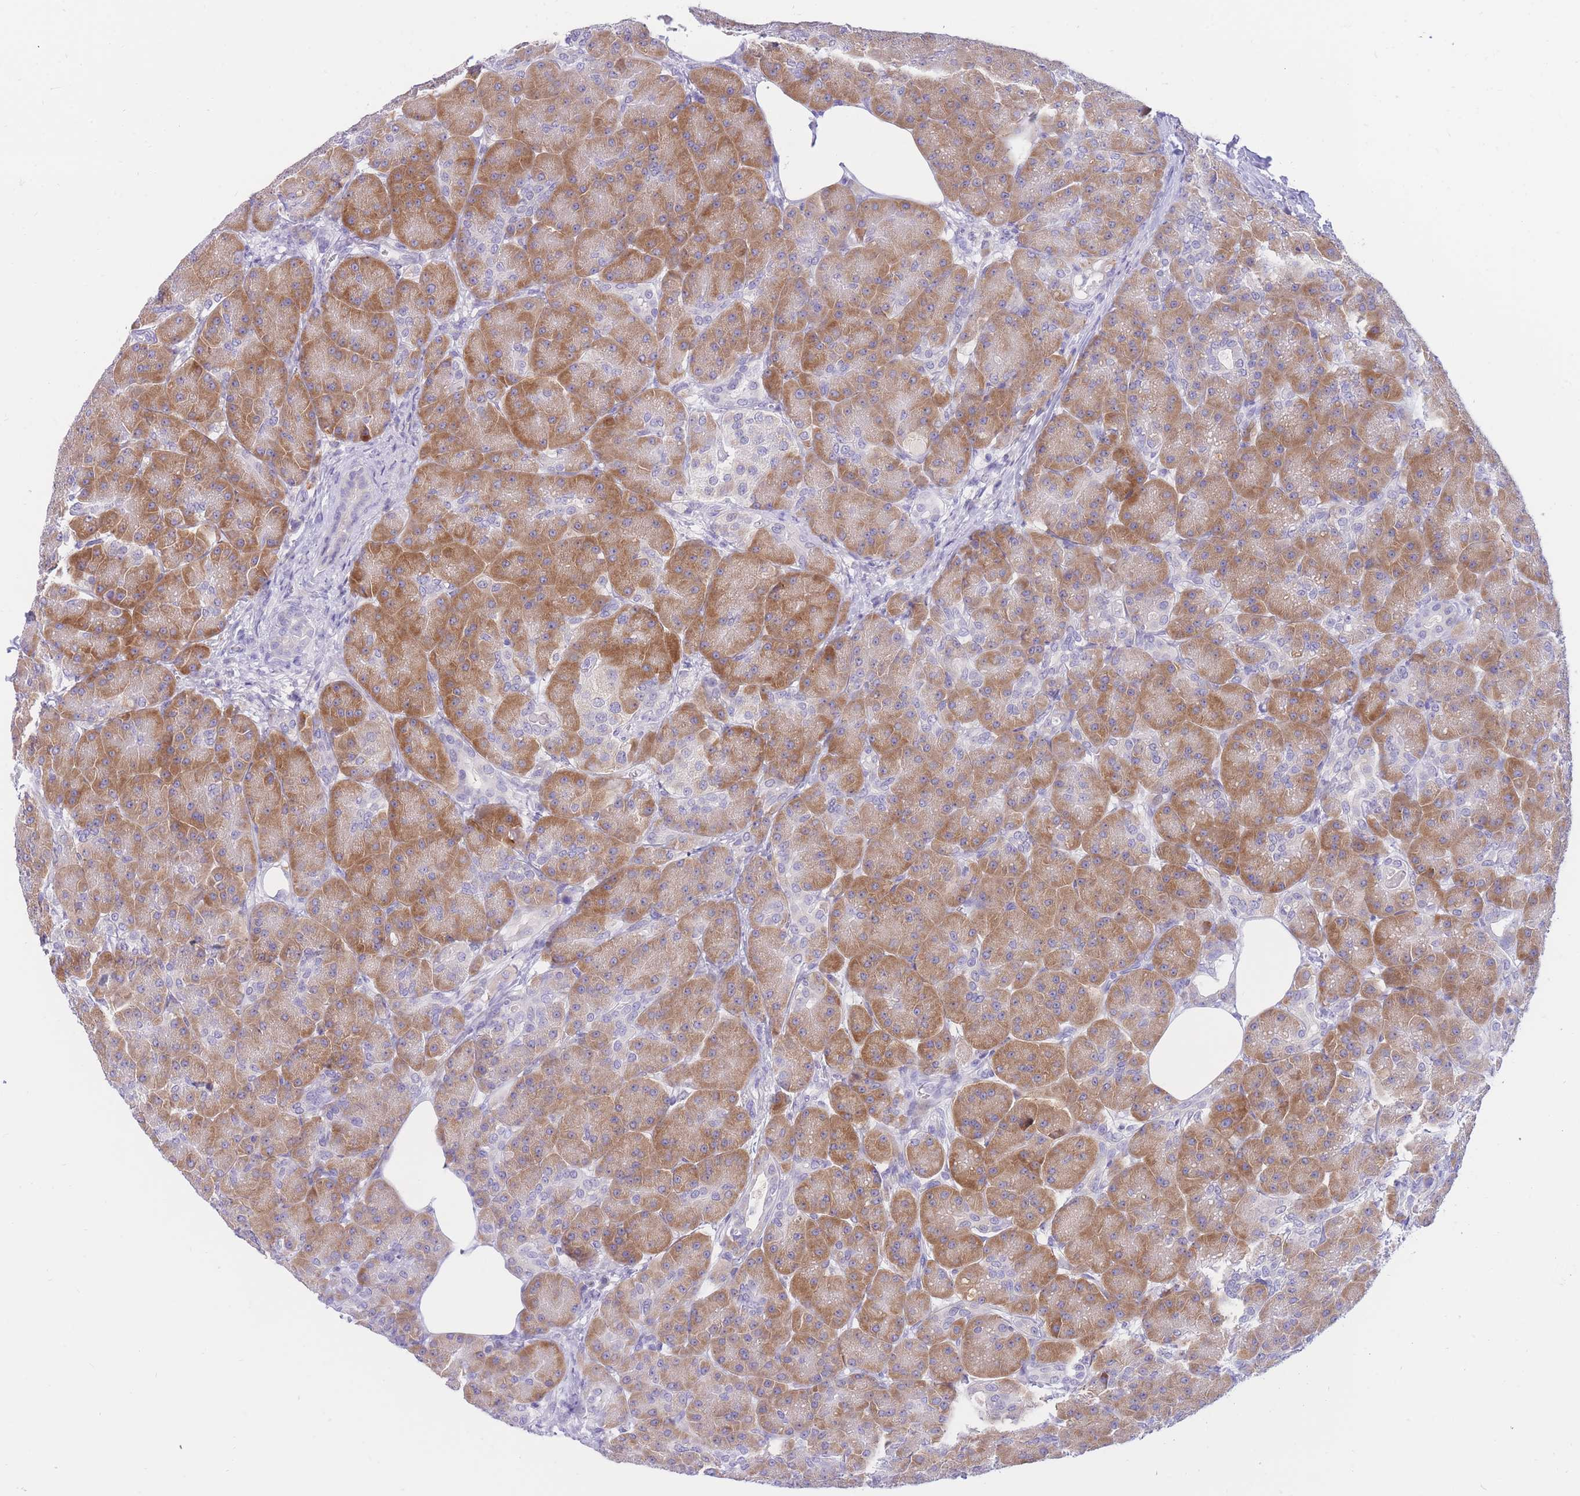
{"staining": {"intensity": "moderate", "quantity": ">75%", "location": "cytoplasmic/membranous"}, "tissue": "pancreas", "cell_type": "Exocrine glandular cells", "image_type": "normal", "snomed": [{"axis": "morphology", "description": "Normal tissue, NOS"}, {"axis": "topography", "description": "Pancreas"}], "caption": "Immunohistochemistry histopathology image of unremarkable pancreas: pancreas stained using IHC displays medium levels of moderate protein expression localized specifically in the cytoplasmic/membranous of exocrine glandular cells, appearing as a cytoplasmic/membranous brown color.", "gene": "SSUH2", "patient": {"sex": "male", "age": 63}}